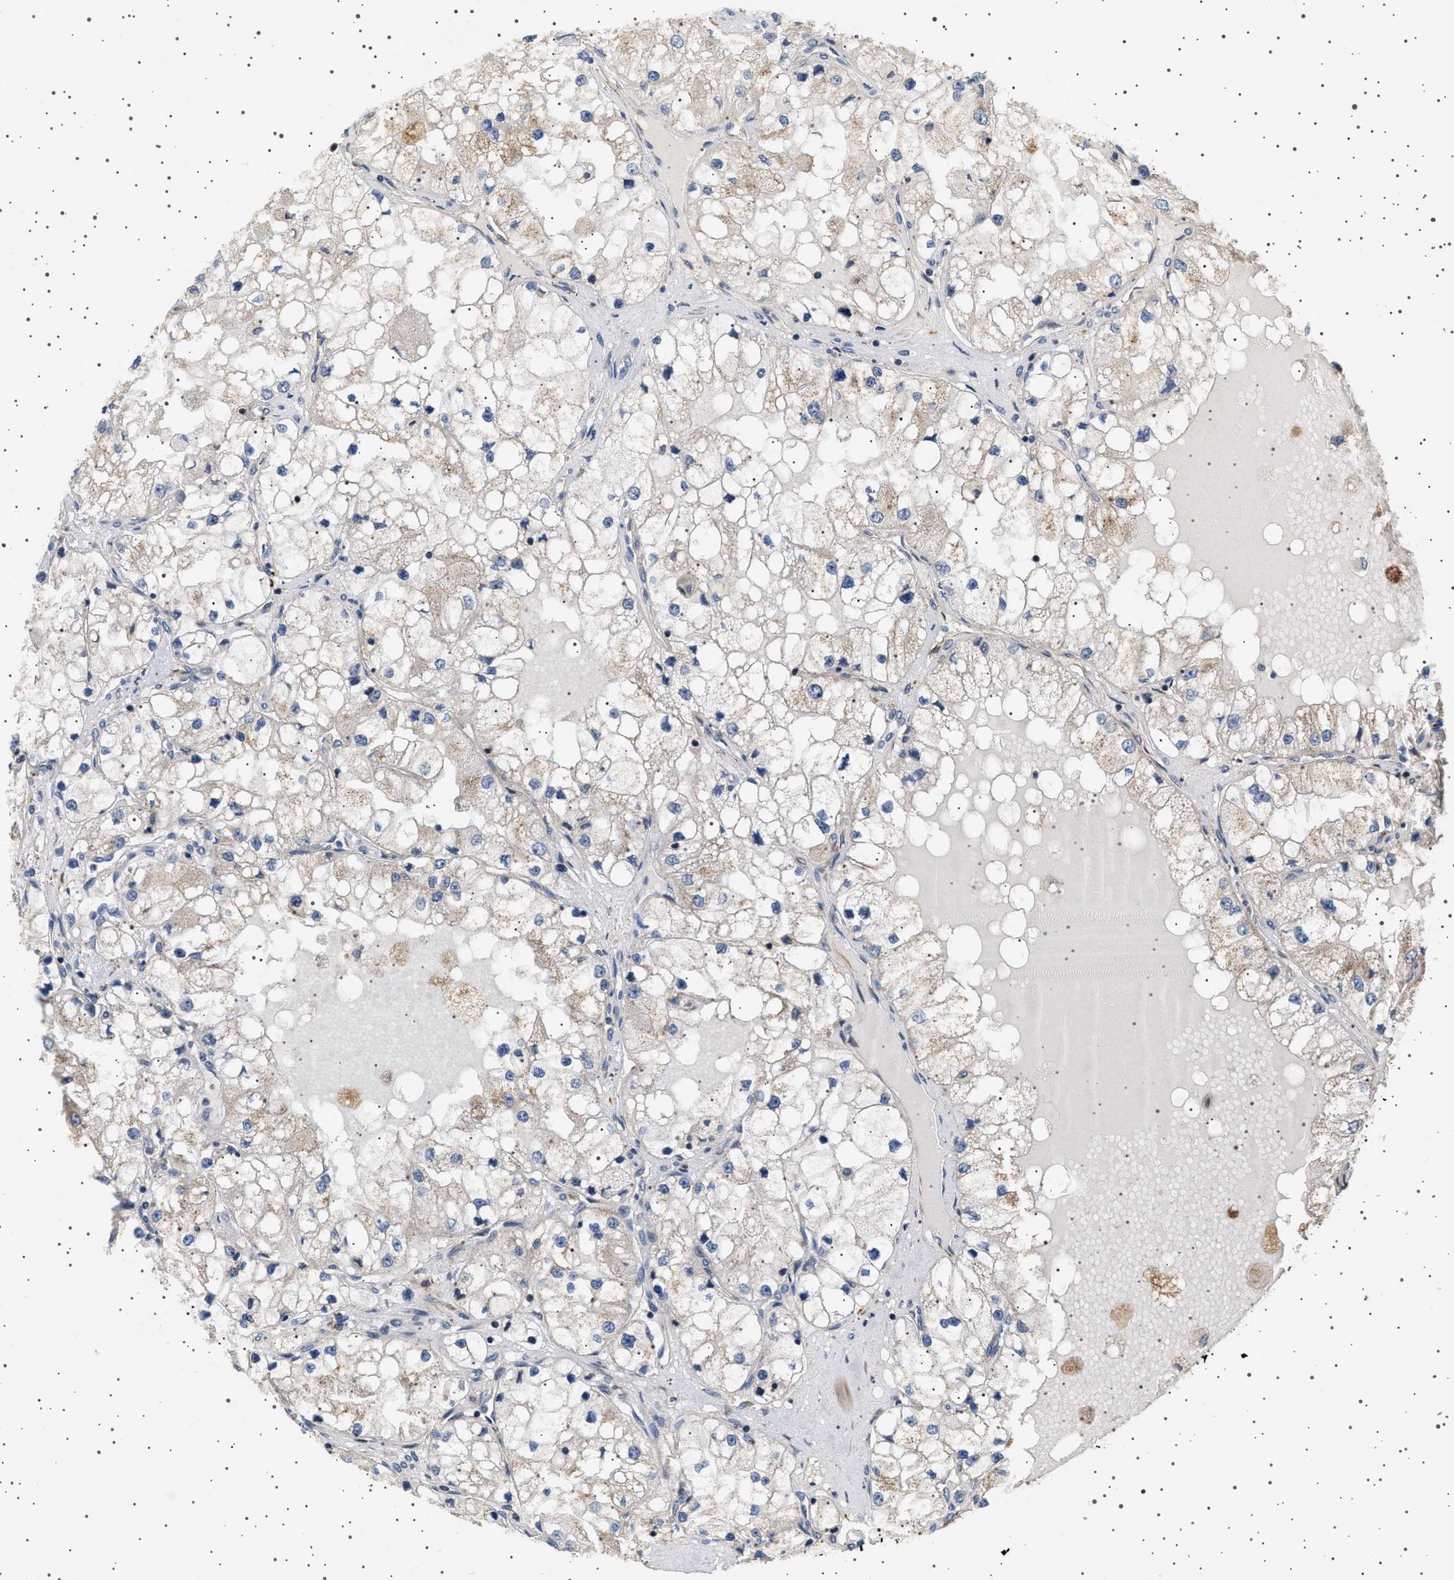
{"staining": {"intensity": "weak", "quantity": "<25%", "location": "cytoplasmic/membranous"}, "tissue": "renal cancer", "cell_type": "Tumor cells", "image_type": "cancer", "snomed": [{"axis": "morphology", "description": "Adenocarcinoma, NOS"}, {"axis": "topography", "description": "Kidney"}], "caption": "There is no significant expression in tumor cells of renal cancer. (DAB immunohistochemistry visualized using brightfield microscopy, high magnification).", "gene": "TRUB2", "patient": {"sex": "male", "age": 68}}